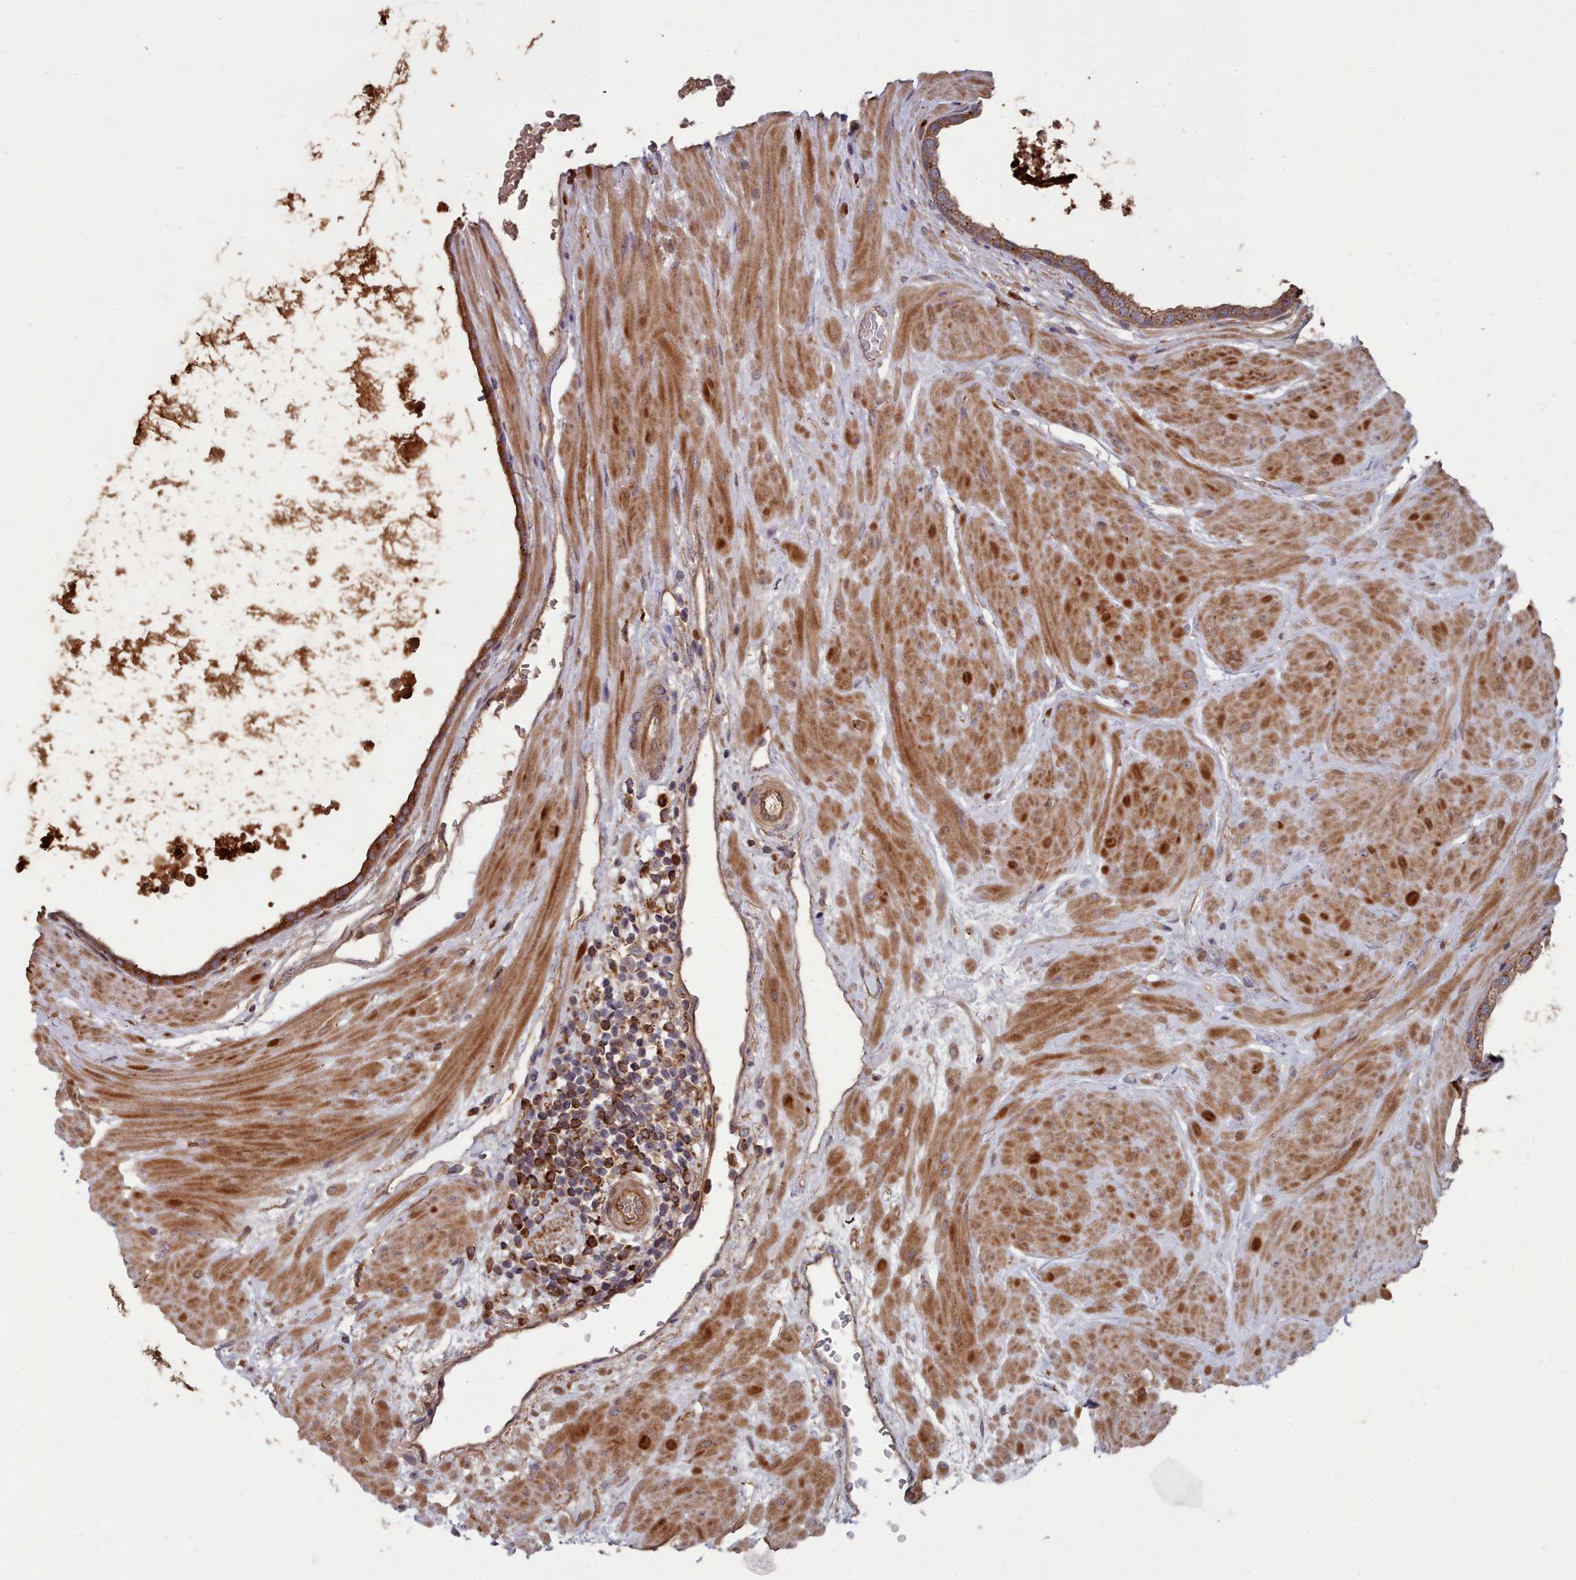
{"staining": {"intensity": "strong", "quantity": ">75%", "location": "cytoplasmic/membranous"}, "tissue": "prostate", "cell_type": "Glandular cells", "image_type": "normal", "snomed": [{"axis": "morphology", "description": "Normal tissue, NOS"}, {"axis": "topography", "description": "Prostate"}], "caption": "Immunohistochemical staining of benign human prostate displays >75% levels of strong cytoplasmic/membranous protein expression in approximately >75% of glandular cells. The staining is performed using DAB brown chromogen to label protein expression. The nuclei are counter-stained blue using hematoxylin.", "gene": "THSD7B", "patient": {"sex": "male", "age": 48}}